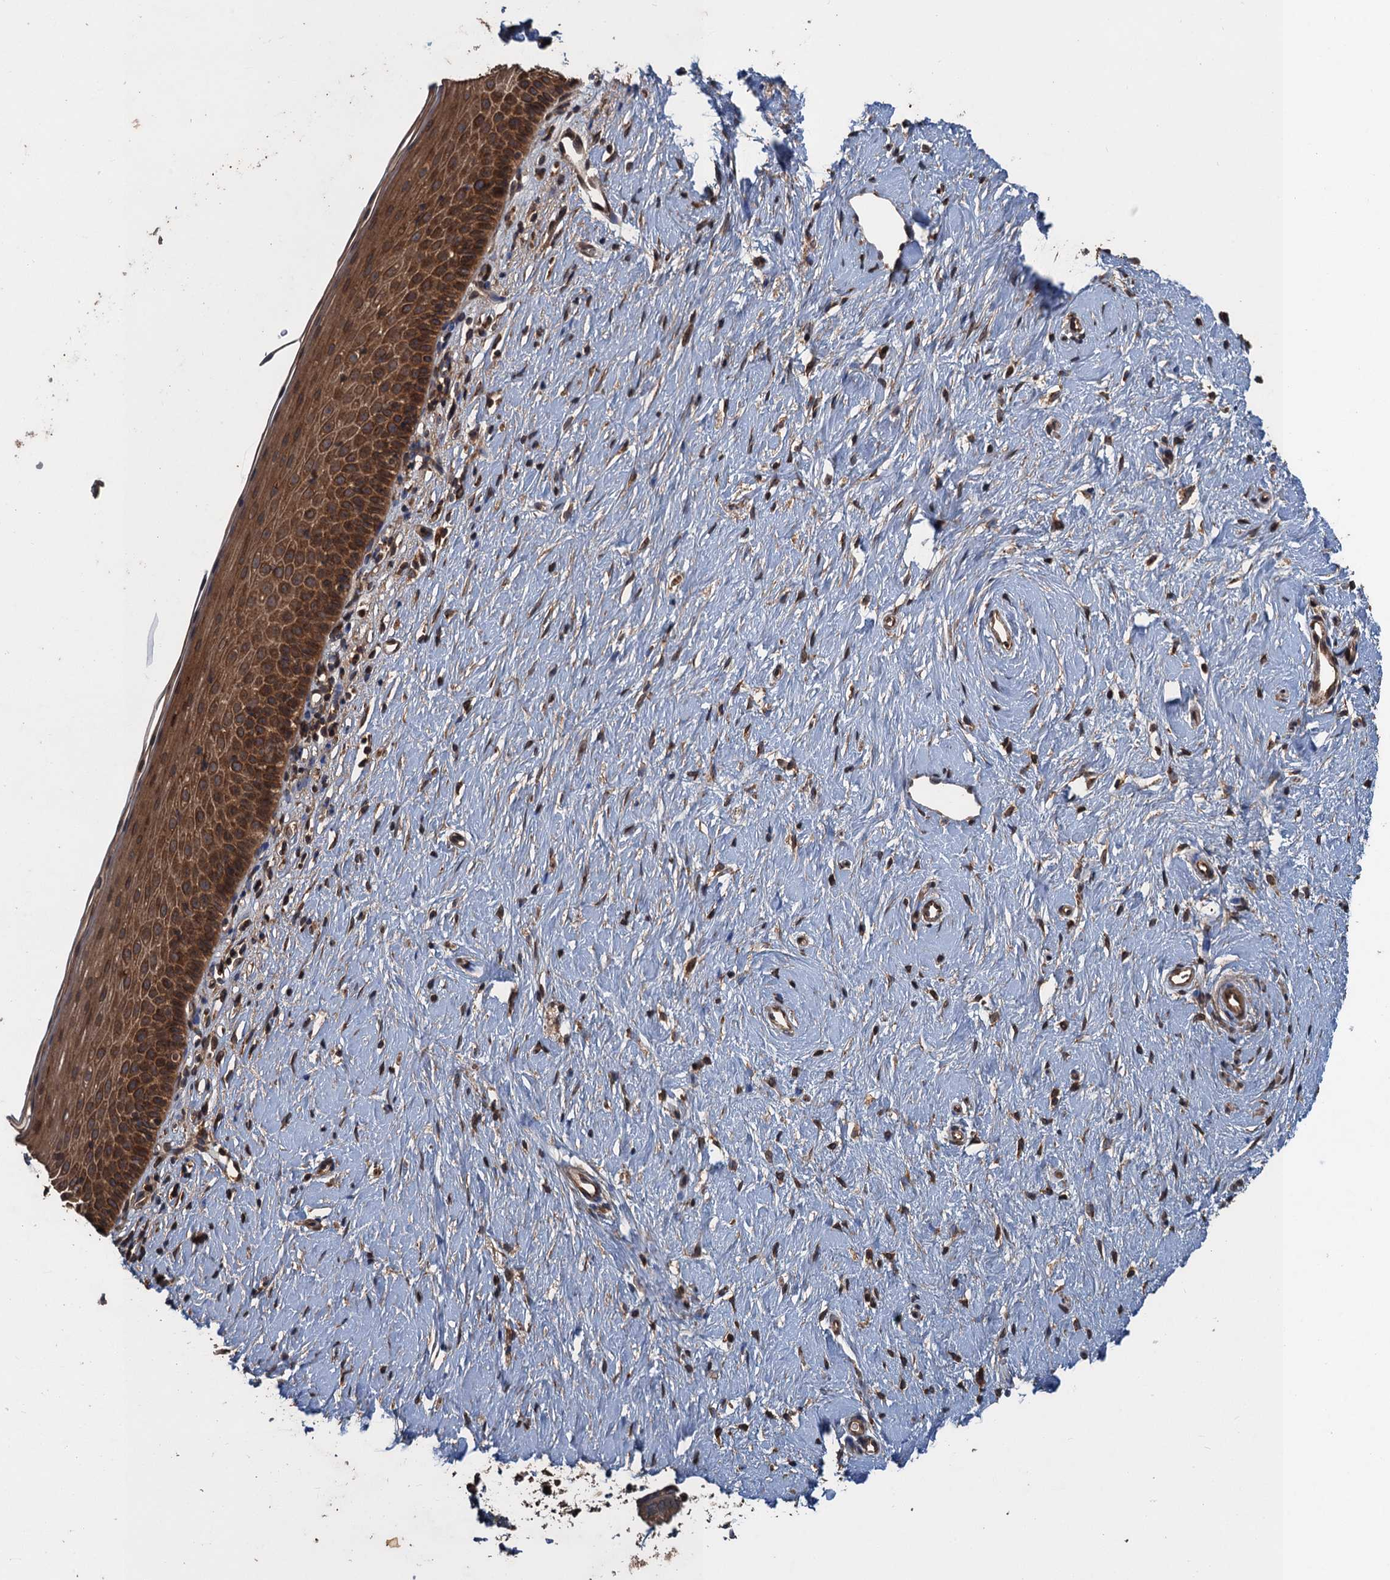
{"staining": {"intensity": "strong", "quantity": ">75%", "location": "cytoplasmic/membranous,nuclear"}, "tissue": "cervix", "cell_type": "Glandular cells", "image_type": "normal", "snomed": [{"axis": "morphology", "description": "Normal tissue, NOS"}, {"axis": "topography", "description": "Cervix"}], "caption": "A high-resolution image shows IHC staining of normal cervix, which displays strong cytoplasmic/membranous,nuclear expression in approximately >75% of glandular cells.", "gene": "GLE1", "patient": {"sex": "female", "age": 57}}